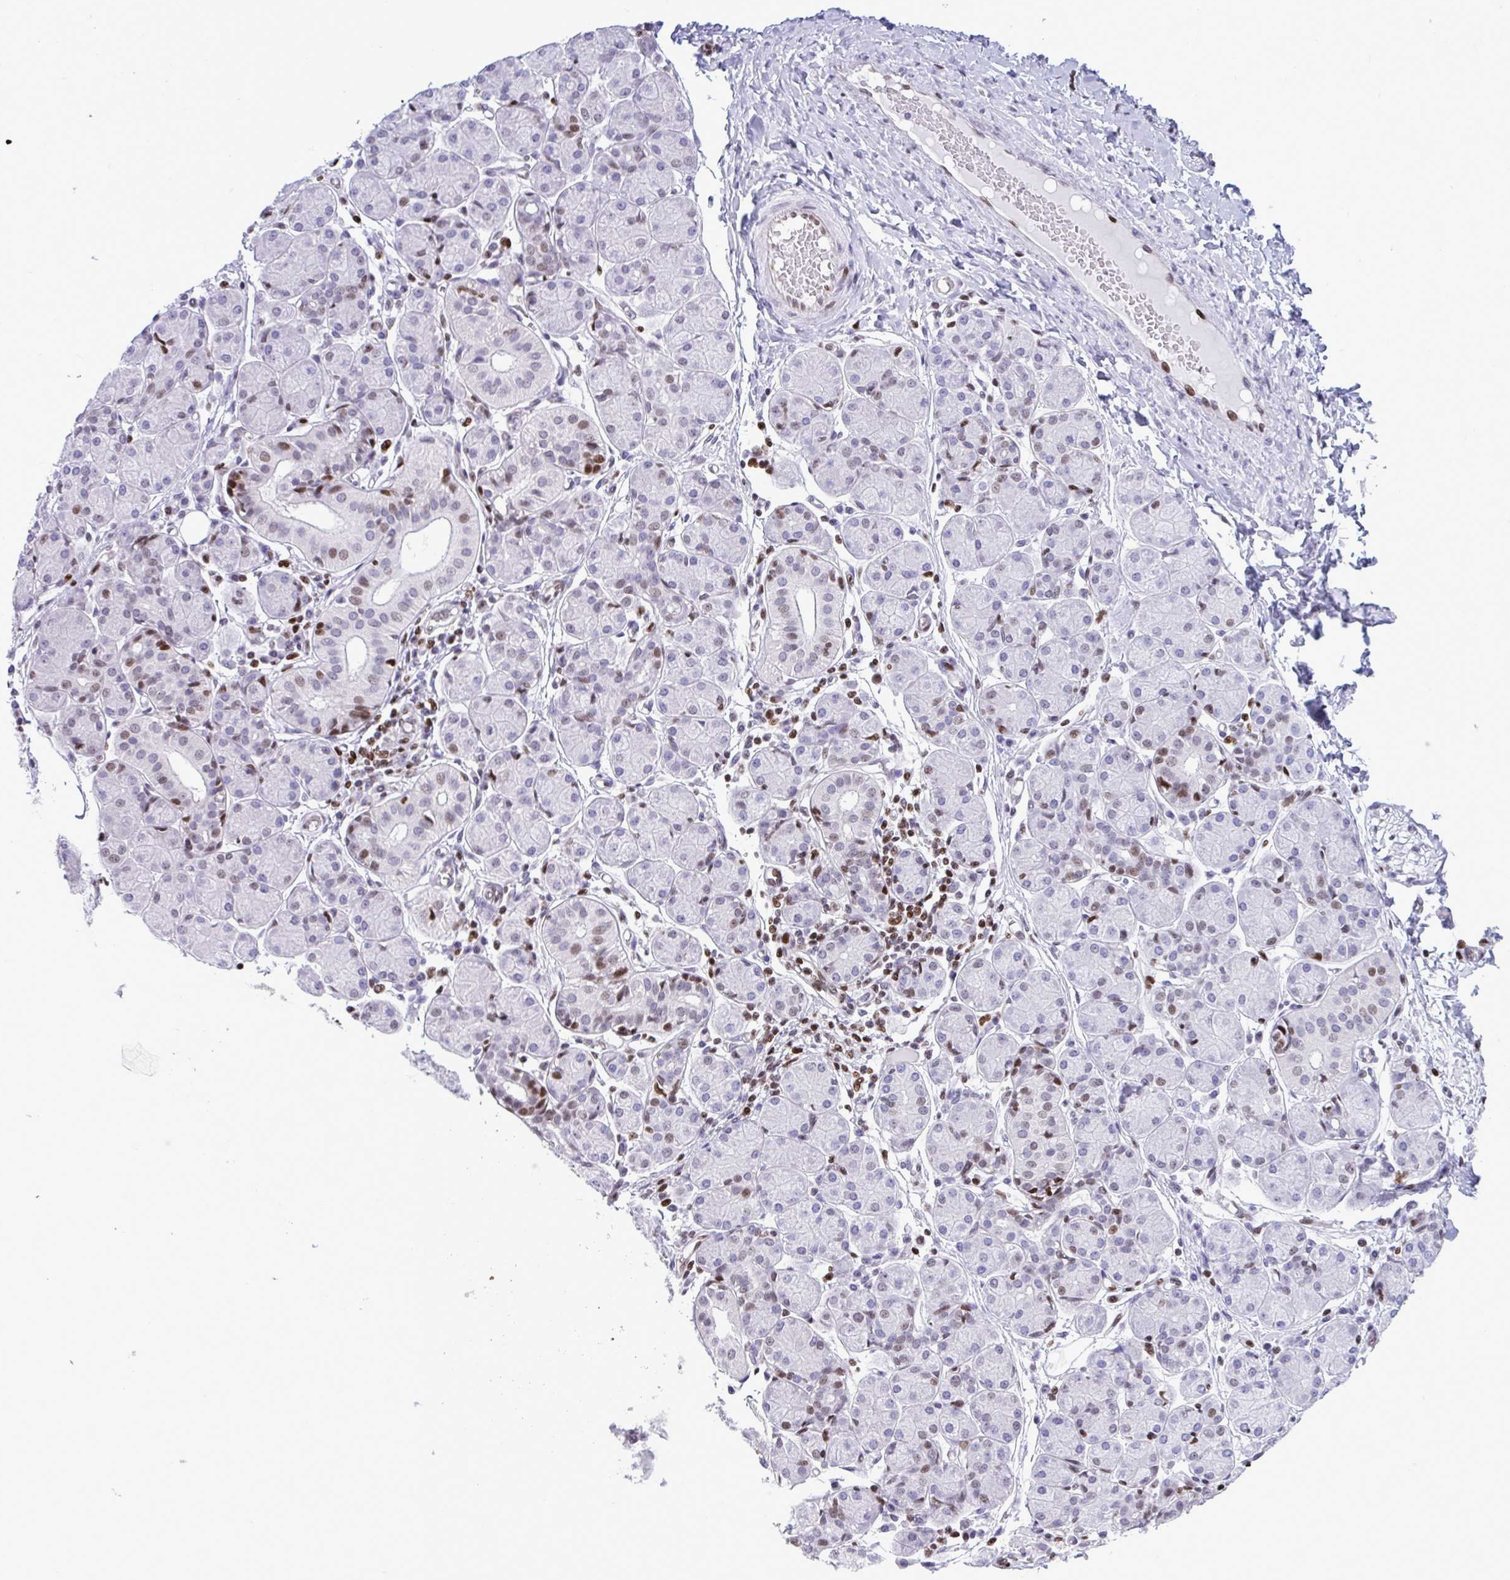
{"staining": {"intensity": "weak", "quantity": "<25%", "location": "nuclear"}, "tissue": "salivary gland", "cell_type": "Glandular cells", "image_type": "normal", "snomed": [{"axis": "morphology", "description": "Normal tissue, NOS"}, {"axis": "morphology", "description": "Inflammation, NOS"}, {"axis": "topography", "description": "Lymph node"}, {"axis": "topography", "description": "Salivary gland"}], "caption": "IHC histopathology image of normal salivary gland stained for a protein (brown), which exhibits no positivity in glandular cells.", "gene": "HMGB2", "patient": {"sex": "male", "age": 3}}